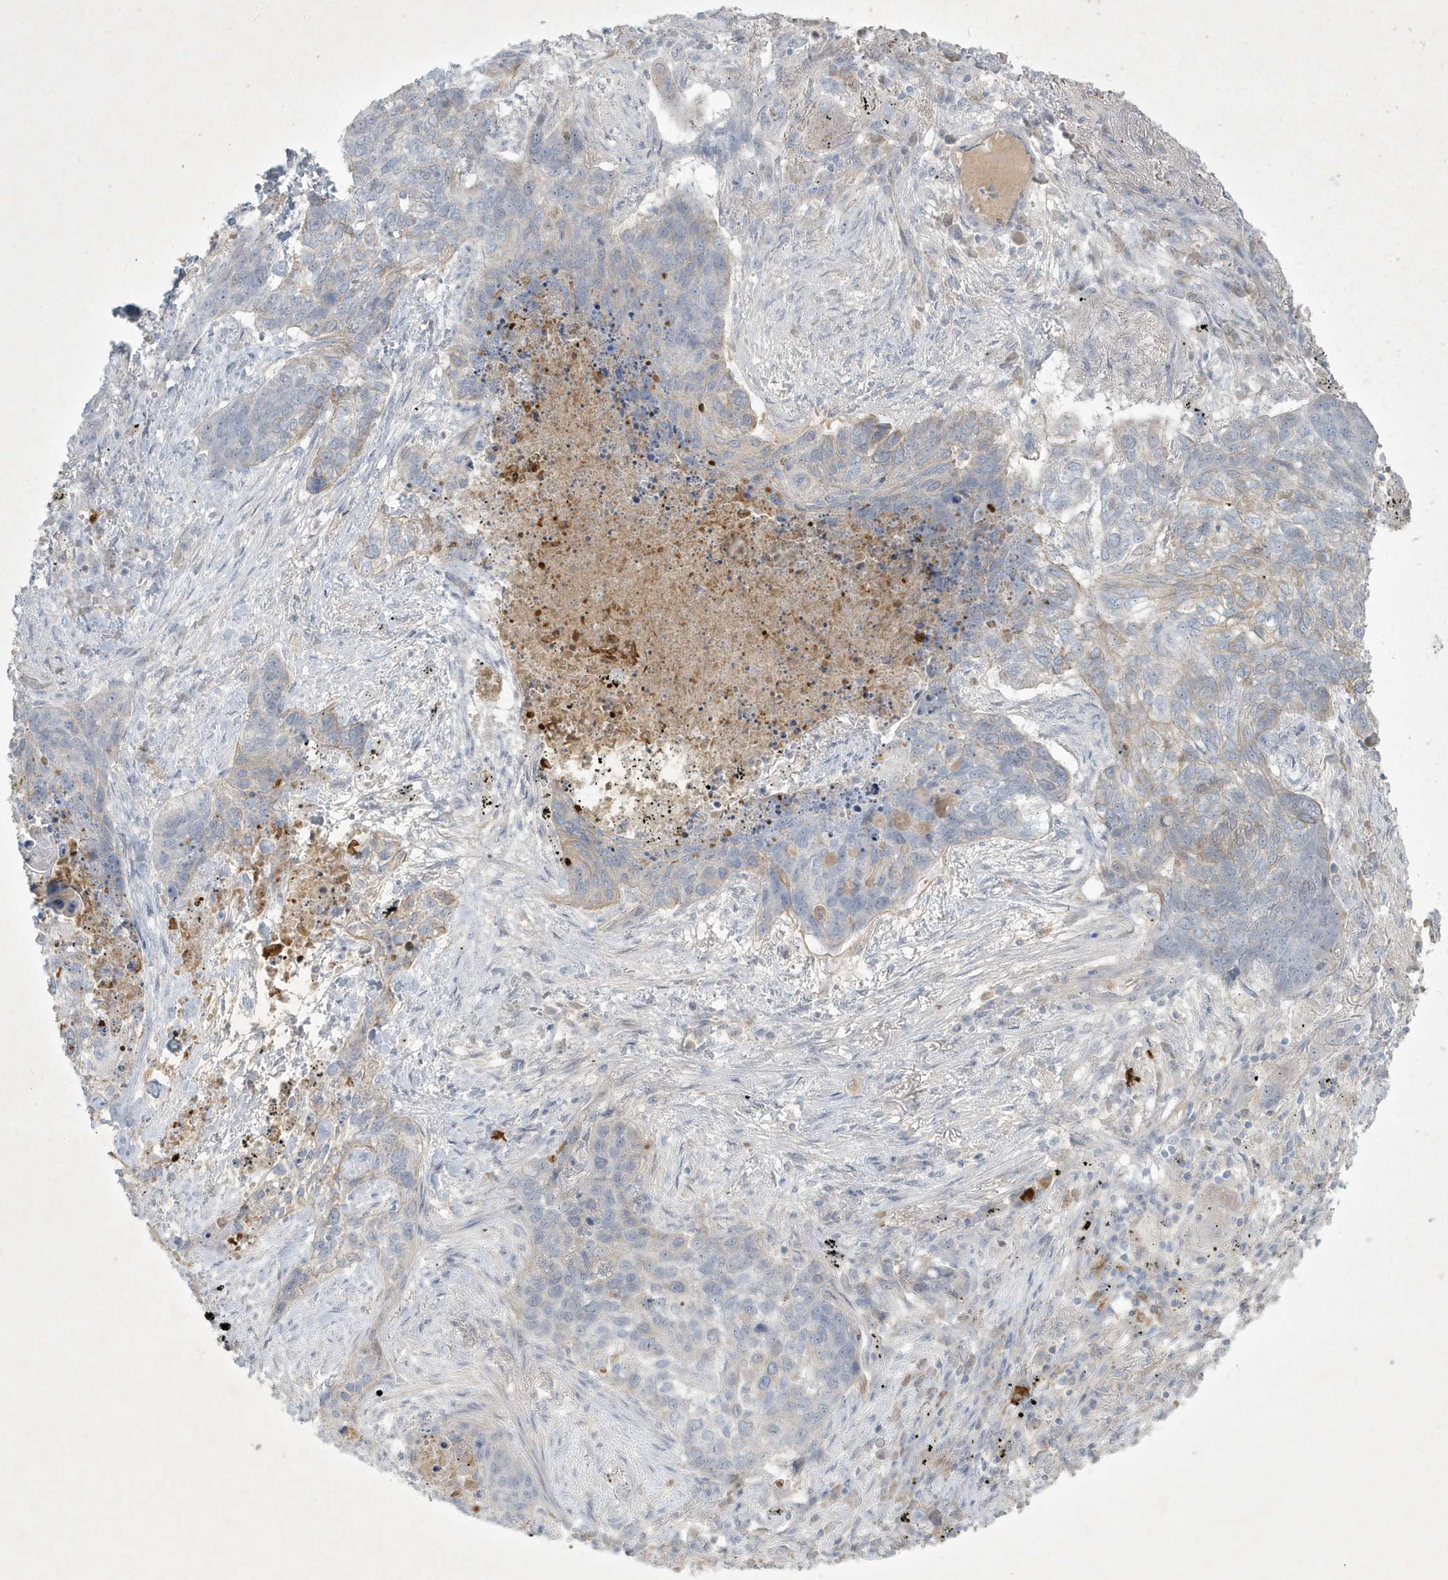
{"staining": {"intensity": "negative", "quantity": "none", "location": "none"}, "tissue": "lung cancer", "cell_type": "Tumor cells", "image_type": "cancer", "snomed": [{"axis": "morphology", "description": "Squamous cell carcinoma, NOS"}, {"axis": "topography", "description": "Lung"}], "caption": "Immunohistochemical staining of human lung cancer (squamous cell carcinoma) demonstrates no significant positivity in tumor cells.", "gene": "CCDC24", "patient": {"sex": "female", "age": 63}}